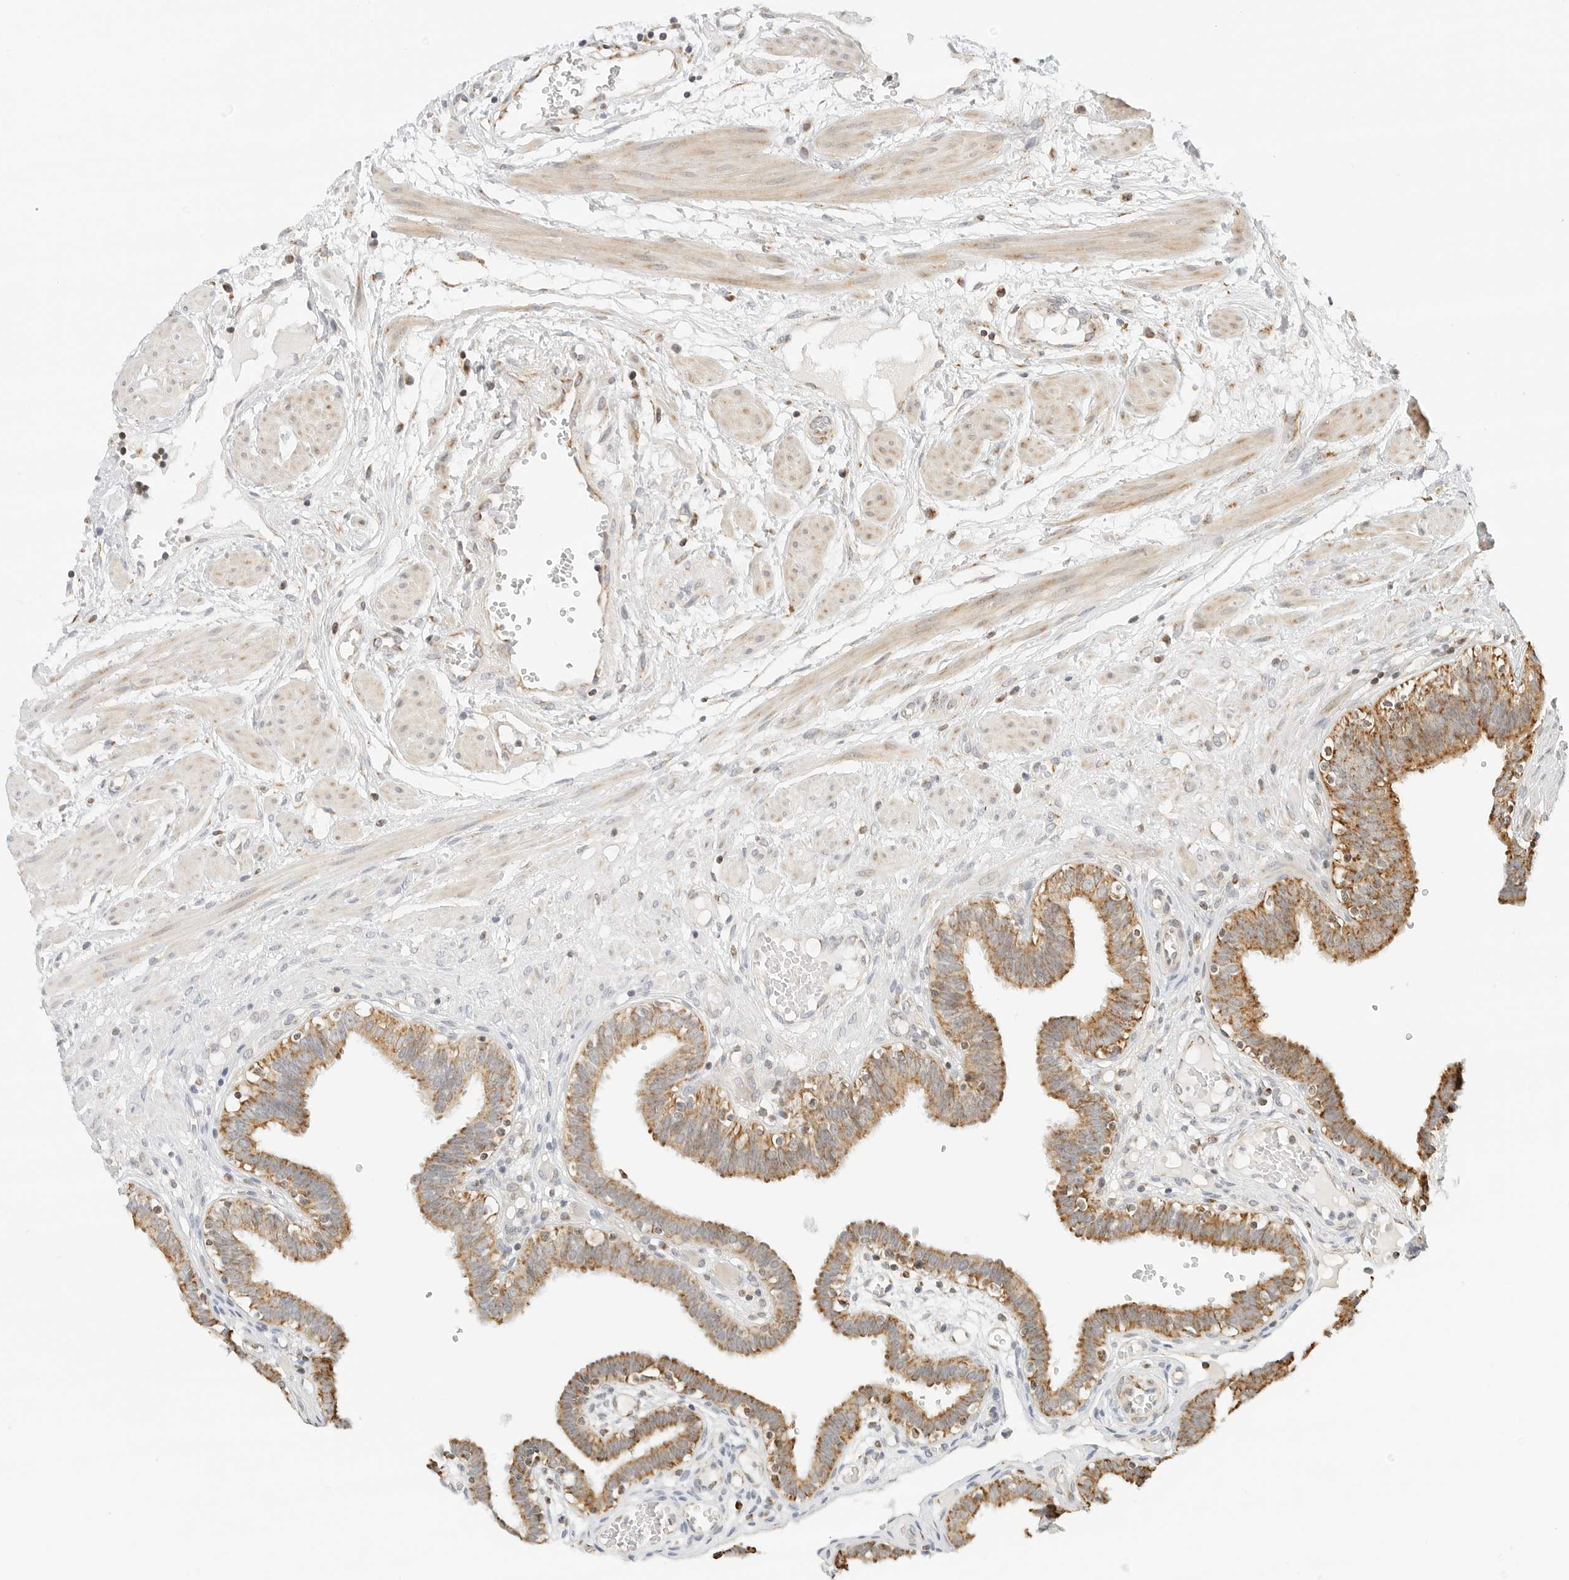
{"staining": {"intensity": "moderate", "quantity": "25%-75%", "location": "cytoplasmic/membranous"}, "tissue": "fallopian tube", "cell_type": "Glandular cells", "image_type": "normal", "snomed": [{"axis": "morphology", "description": "Normal tissue, NOS"}, {"axis": "topography", "description": "Fallopian tube"}, {"axis": "topography", "description": "Placenta"}], "caption": "This is a histology image of IHC staining of benign fallopian tube, which shows moderate positivity in the cytoplasmic/membranous of glandular cells.", "gene": "ATL1", "patient": {"sex": "female", "age": 32}}